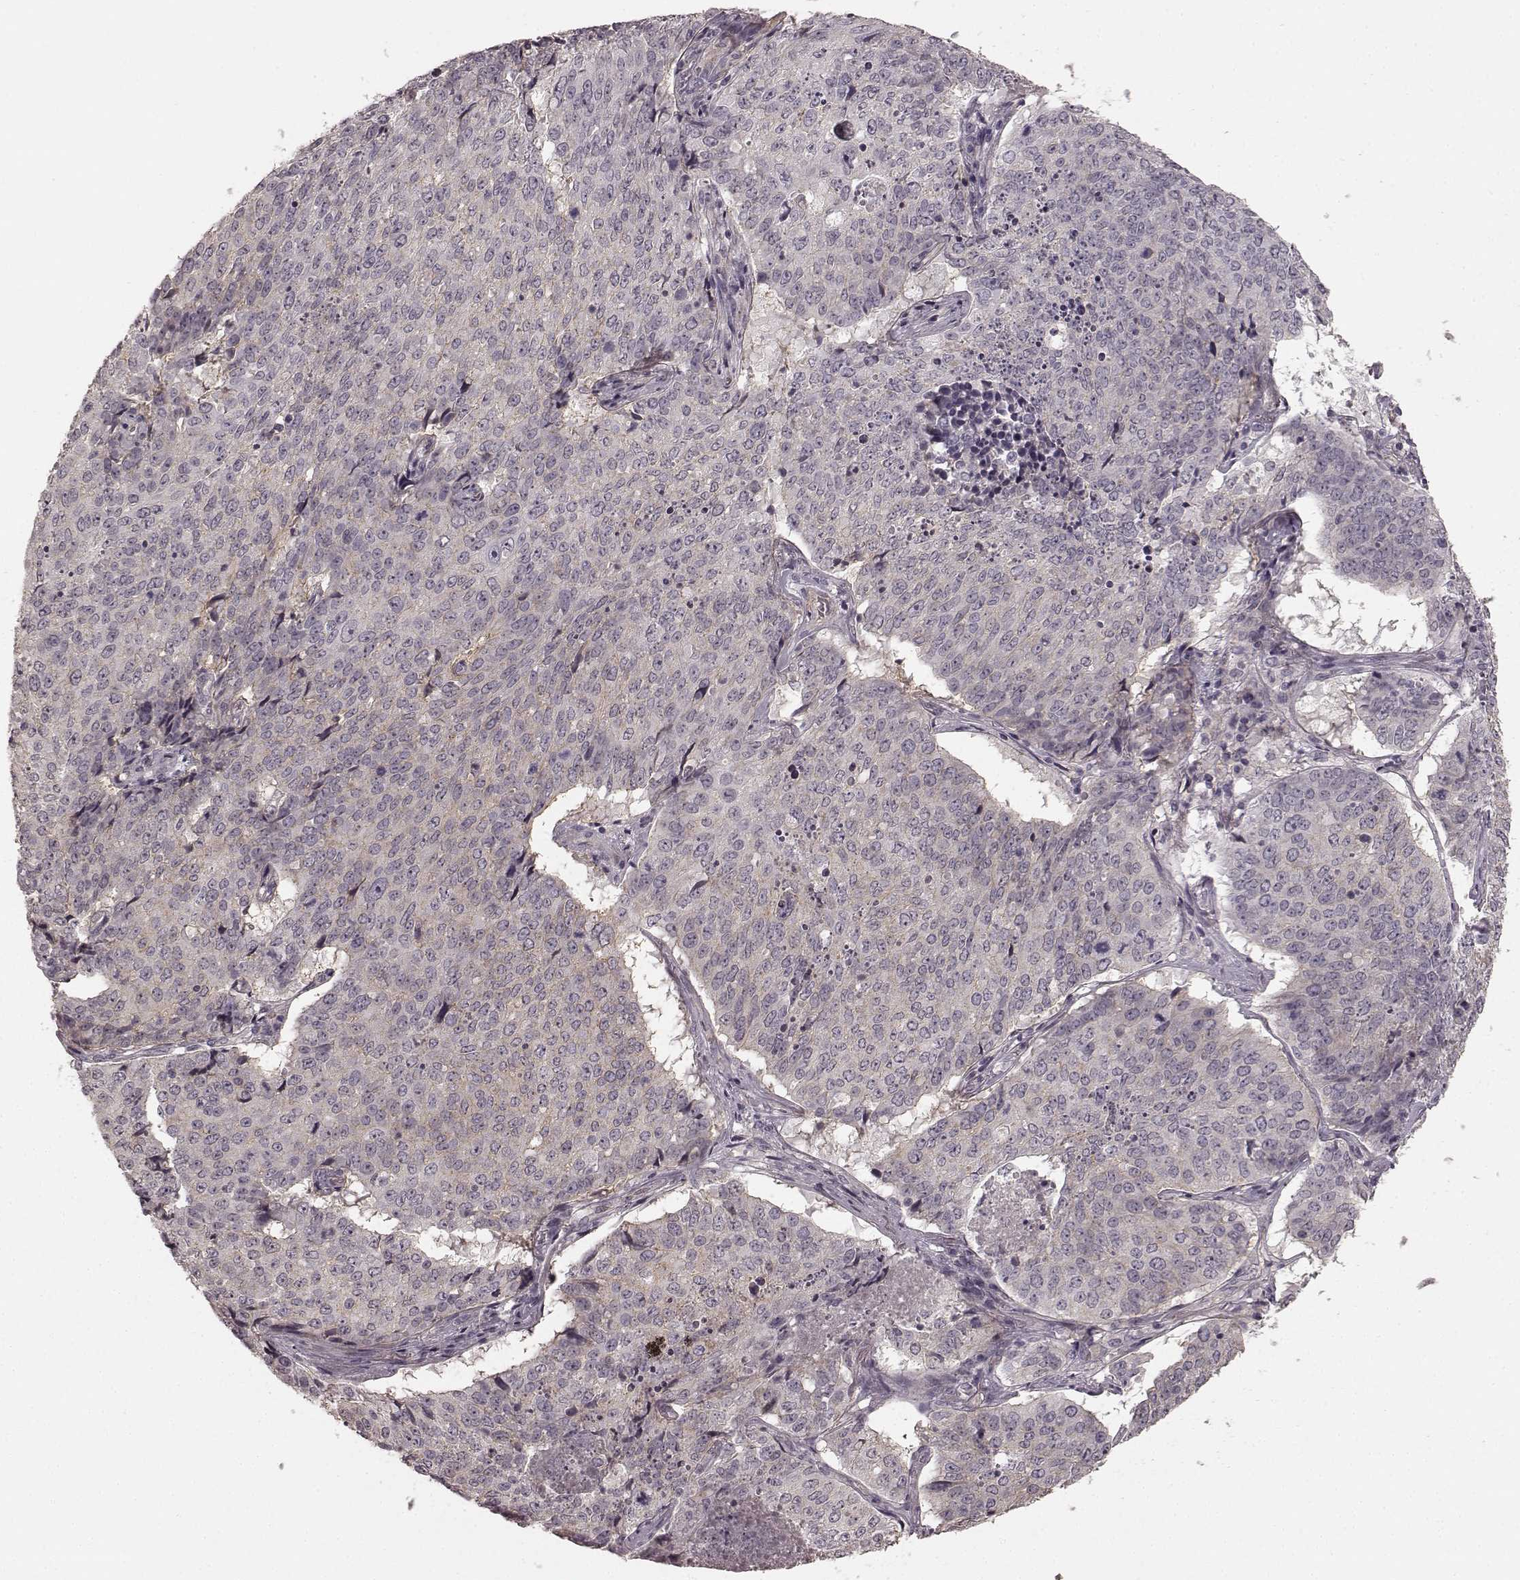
{"staining": {"intensity": "weak", "quantity": "<25%", "location": "cytoplasmic/membranous"}, "tissue": "lung cancer", "cell_type": "Tumor cells", "image_type": "cancer", "snomed": [{"axis": "morphology", "description": "Normal tissue, NOS"}, {"axis": "morphology", "description": "Squamous cell carcinoma, NOS"}, {"axis": "topography", "description": "Bronchus"}, {"axis": "topography", "description": "Lung"}], "caption": "Lung cancer stained for a protein using IHC reveals no staining tumor cells.", "gene": "PRKCE", "patient": {"sex": "male", "age": 64}}